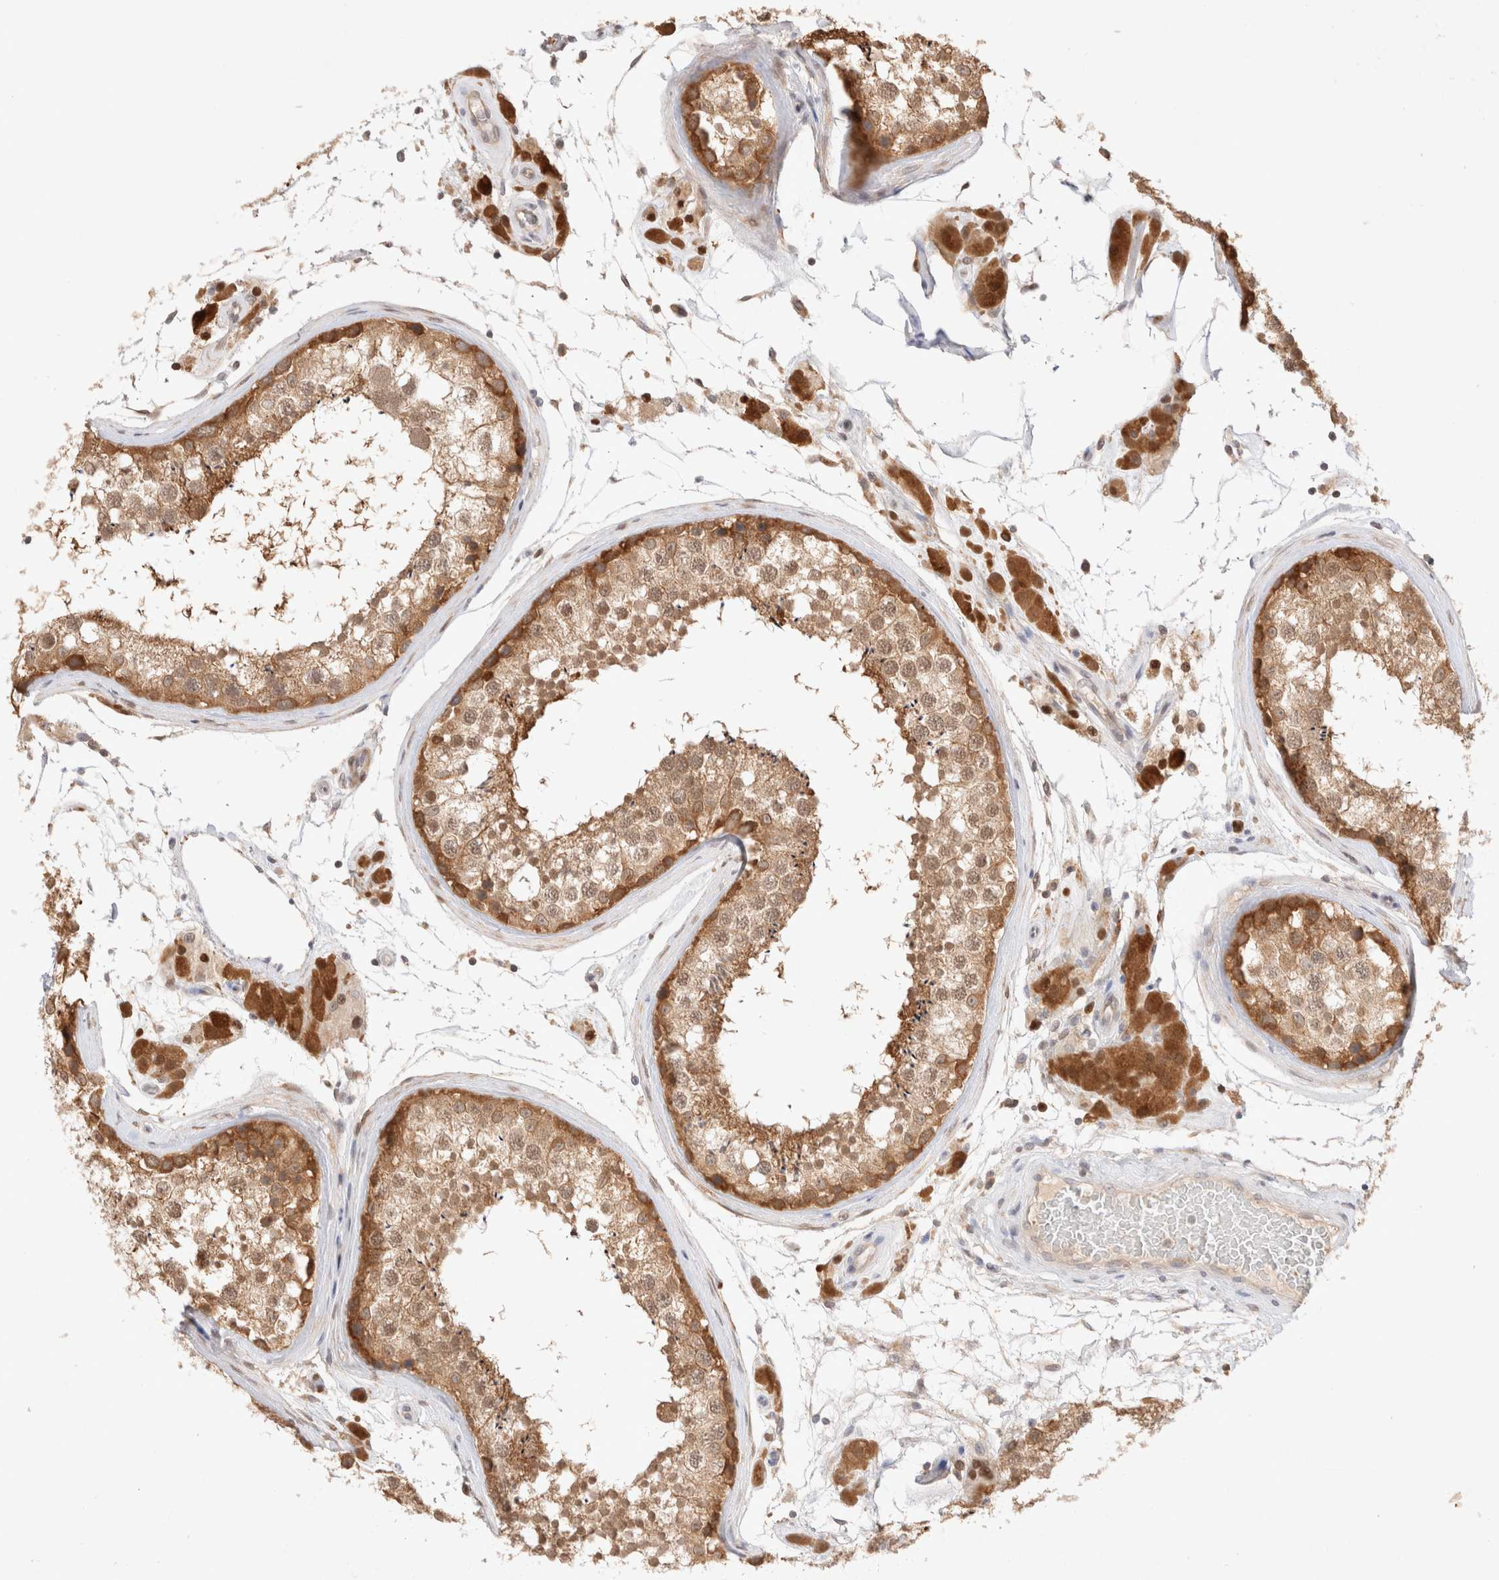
{"staining": {"intensity": "moderate", "quantity": ">75%", "location": "cytoplasmic/membranous"}, "tissue": "testis", "cell_type": "Cells in seminiferous ducts", "image_type": "normal", "snomed": [{"axis": "morphology", "description": "Normal tissue, NOS"}, {"axis": "topography", "description": "Testis"}], "caption": "Testis stained with DAB (3,3'-diaminobenzidine) immunohistochemistry (IHC) shows medium levels of moderate cytoplasmic/membranous positivity in about >75% of cells in seminiferous ducts.", "gene": "STARD10", "patient": {"sex": "male", "age": 46}}